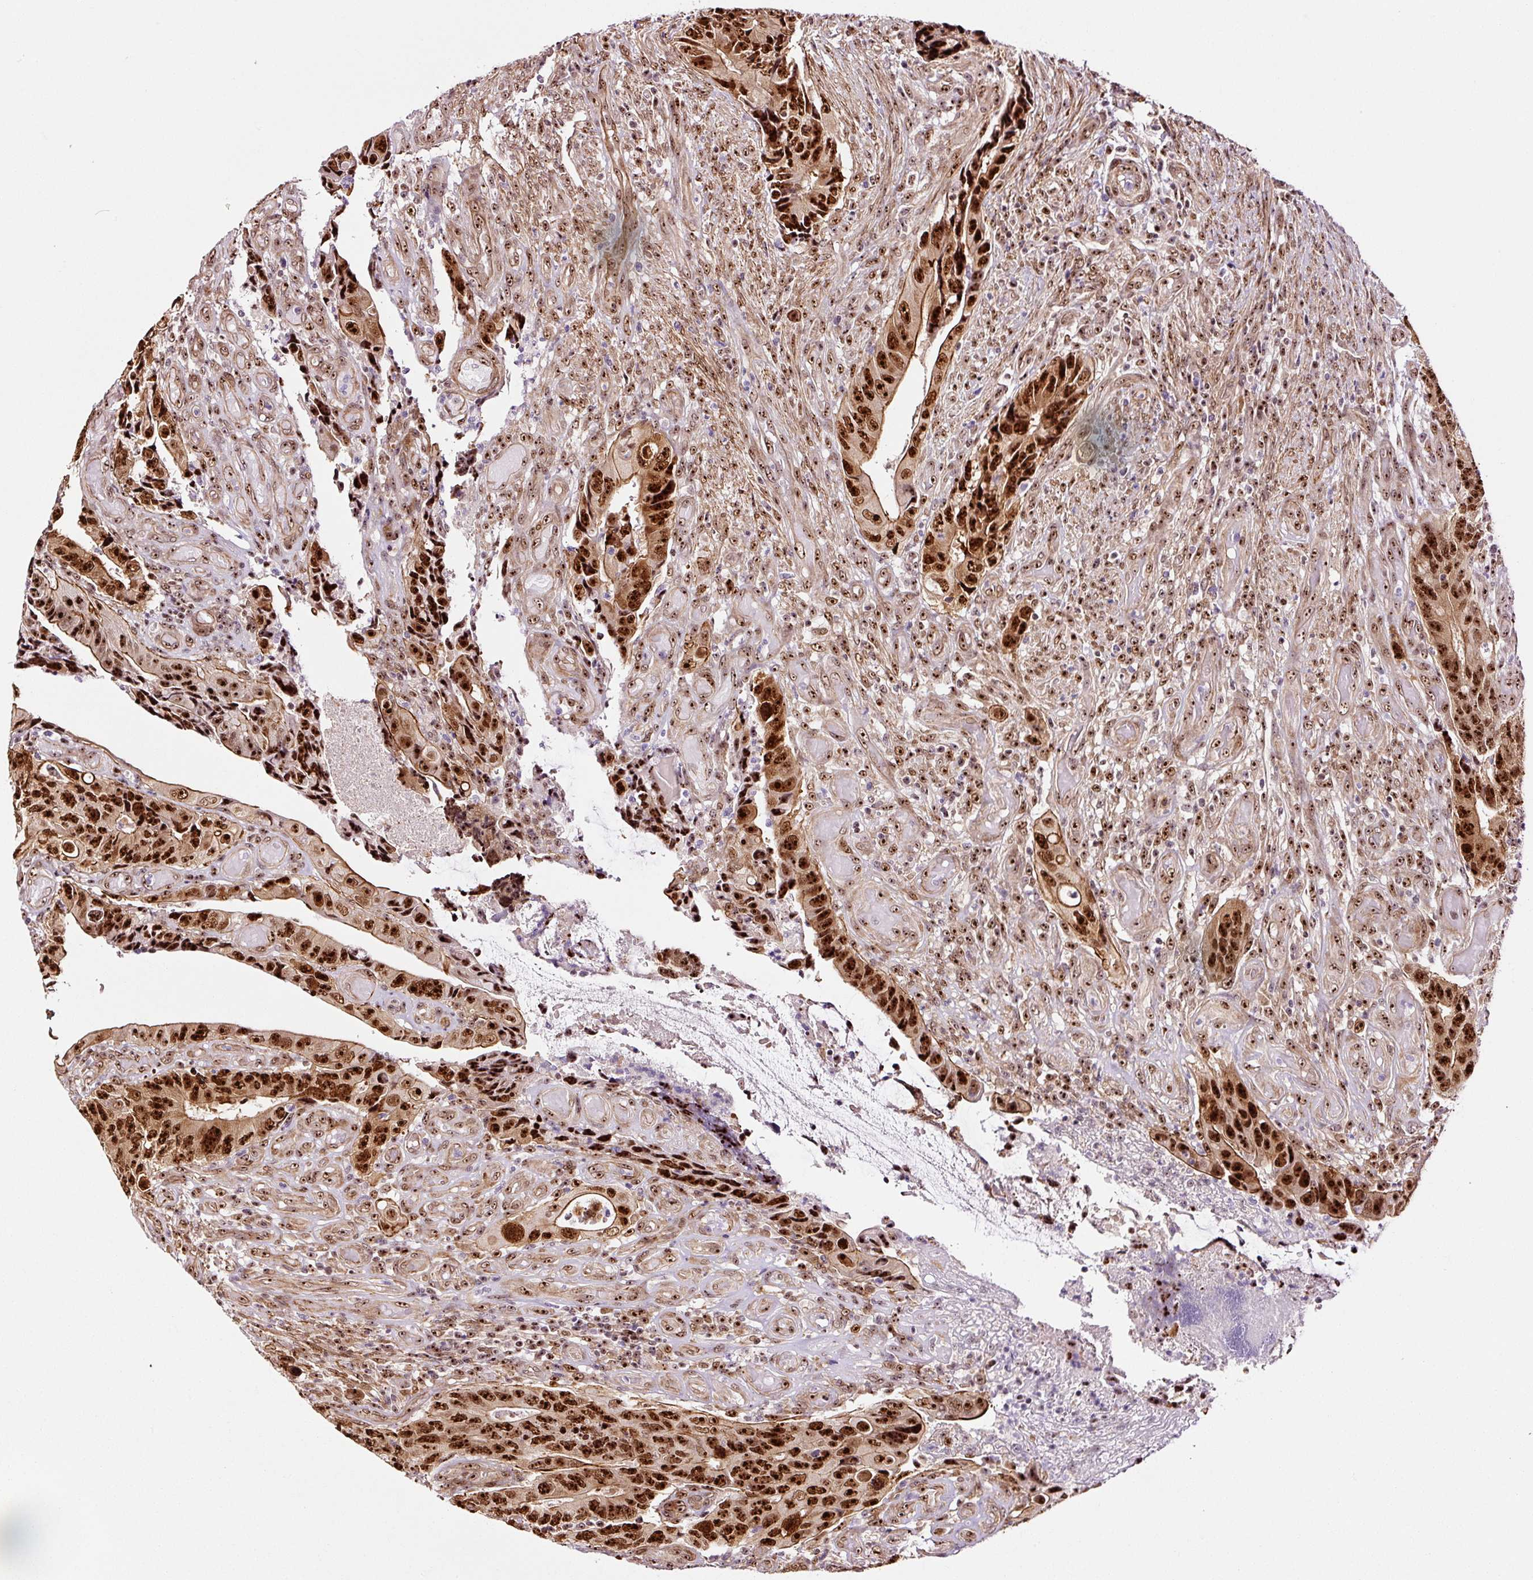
{"staining": {"intensity": "strong", "quantity": ">75%", "location": "cytoplasmic/membranous,nuclear"}, "tissue": "colorectal cancer", "cell_type": "Tumor cells", "image_type": "cancer", "snomed": [{"axis": "morphology", "description": "Adenocarcinoma, NOS"}, {"axis": "topography", "description": "Colon"}], "caption": "Strong cytoplasmic/membranous and nuclear expression for a protein is appreciated in approximately >75% of tumor cells of colorectal cancer (adenocarcinoma) using IHC.", "gene": "GNL3", "patient": {"sex": "male", "age": 87}}